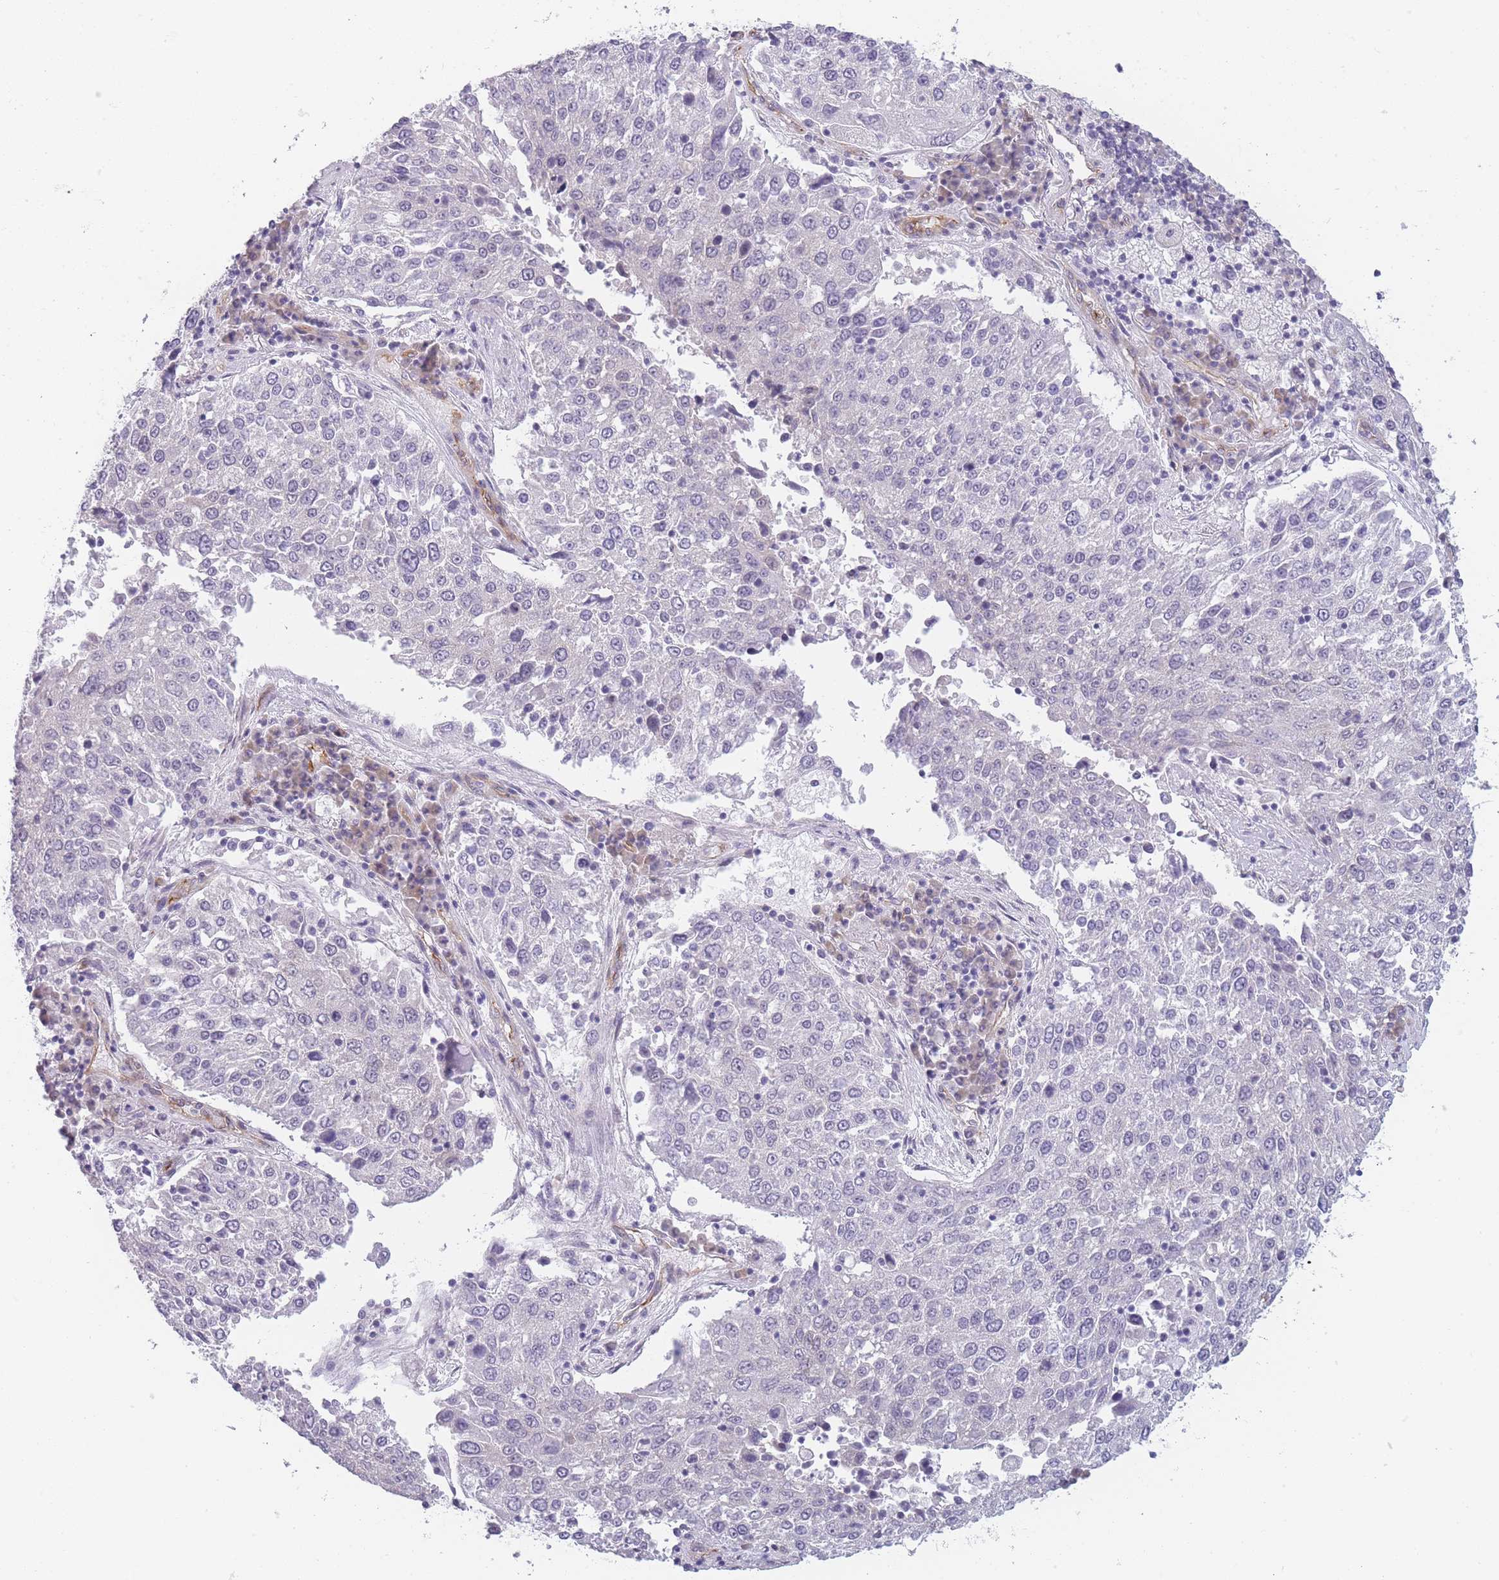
{"staining": {"intensity": "negative", "quantity": "none", "location": "none"}, "tissue": "lung cancer", "cell_type": "Tumor cells", "image_type": "cancer", "snomed": [{"axis": "morphology", "description": "Squamous cell carcinoma, NOS"}, {"axis": "topography", "description": "Lung"}], "caption": "This is an immunohistochemistry photomicrograph of human squamous cell carcinoma (lung). There is no expression in tumor cells.", "gene": "OR6B3", "patient": {"sex": "male", "age": 65}}